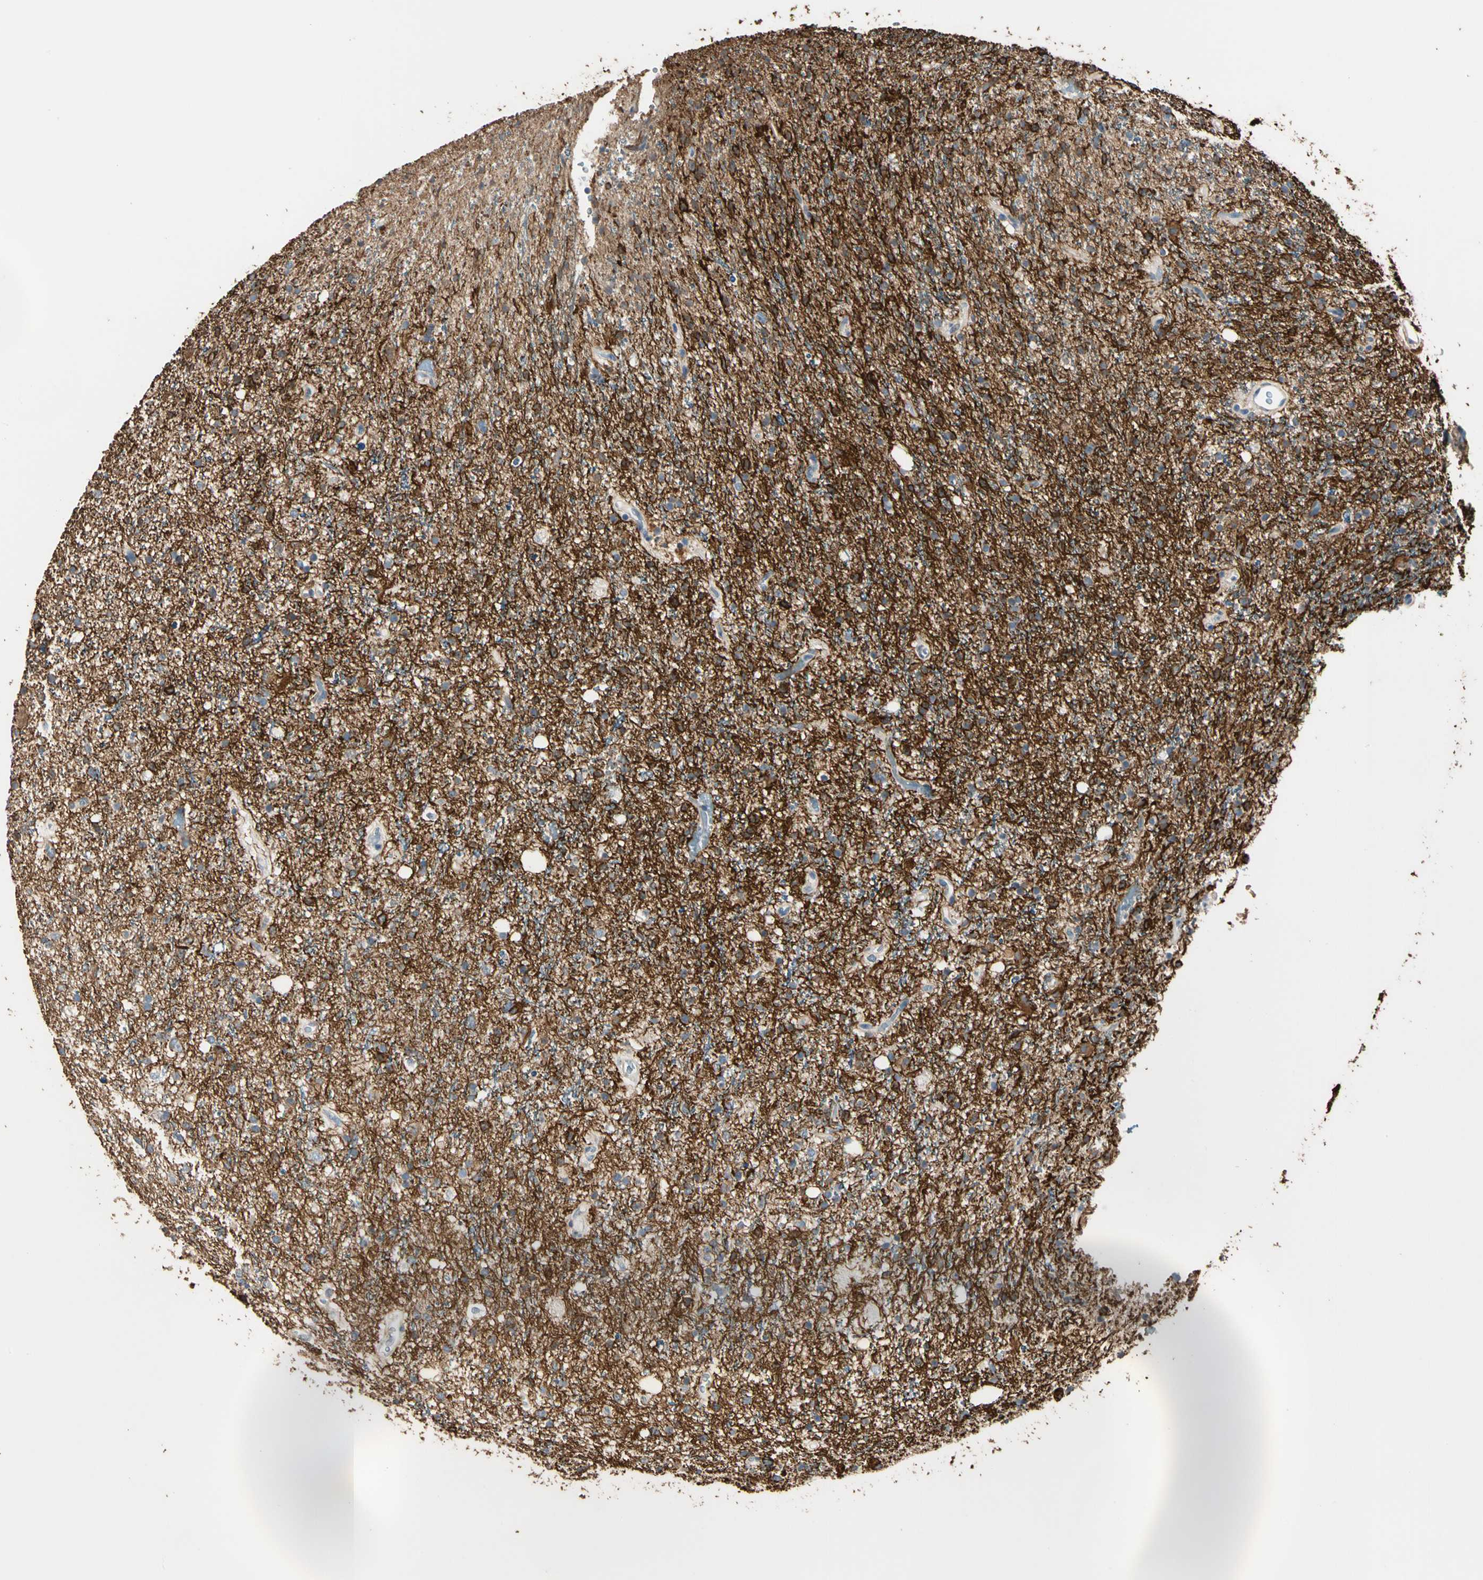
{"staining": {"intensity": "weak", "quantity": "25%-75%", "location": "cytoplasmic/membranous"}, "tissue": "glioma", "cell_type": "Tumor cells", "image_type": "cancer", "snomed": [{"axis": "morphology", "description": "Glioma, malignant, High grade"}, {"axis": "topography", "description": "Brain"}], "caption": "A high-resolution histopathology image shows IHC staining of glioma, which reveals weak cytoplasmic/membranous staining in about 25%-75% of tumor cells.", "gene": "GPR153", "patient": {"sex": "male", "age": 47}}